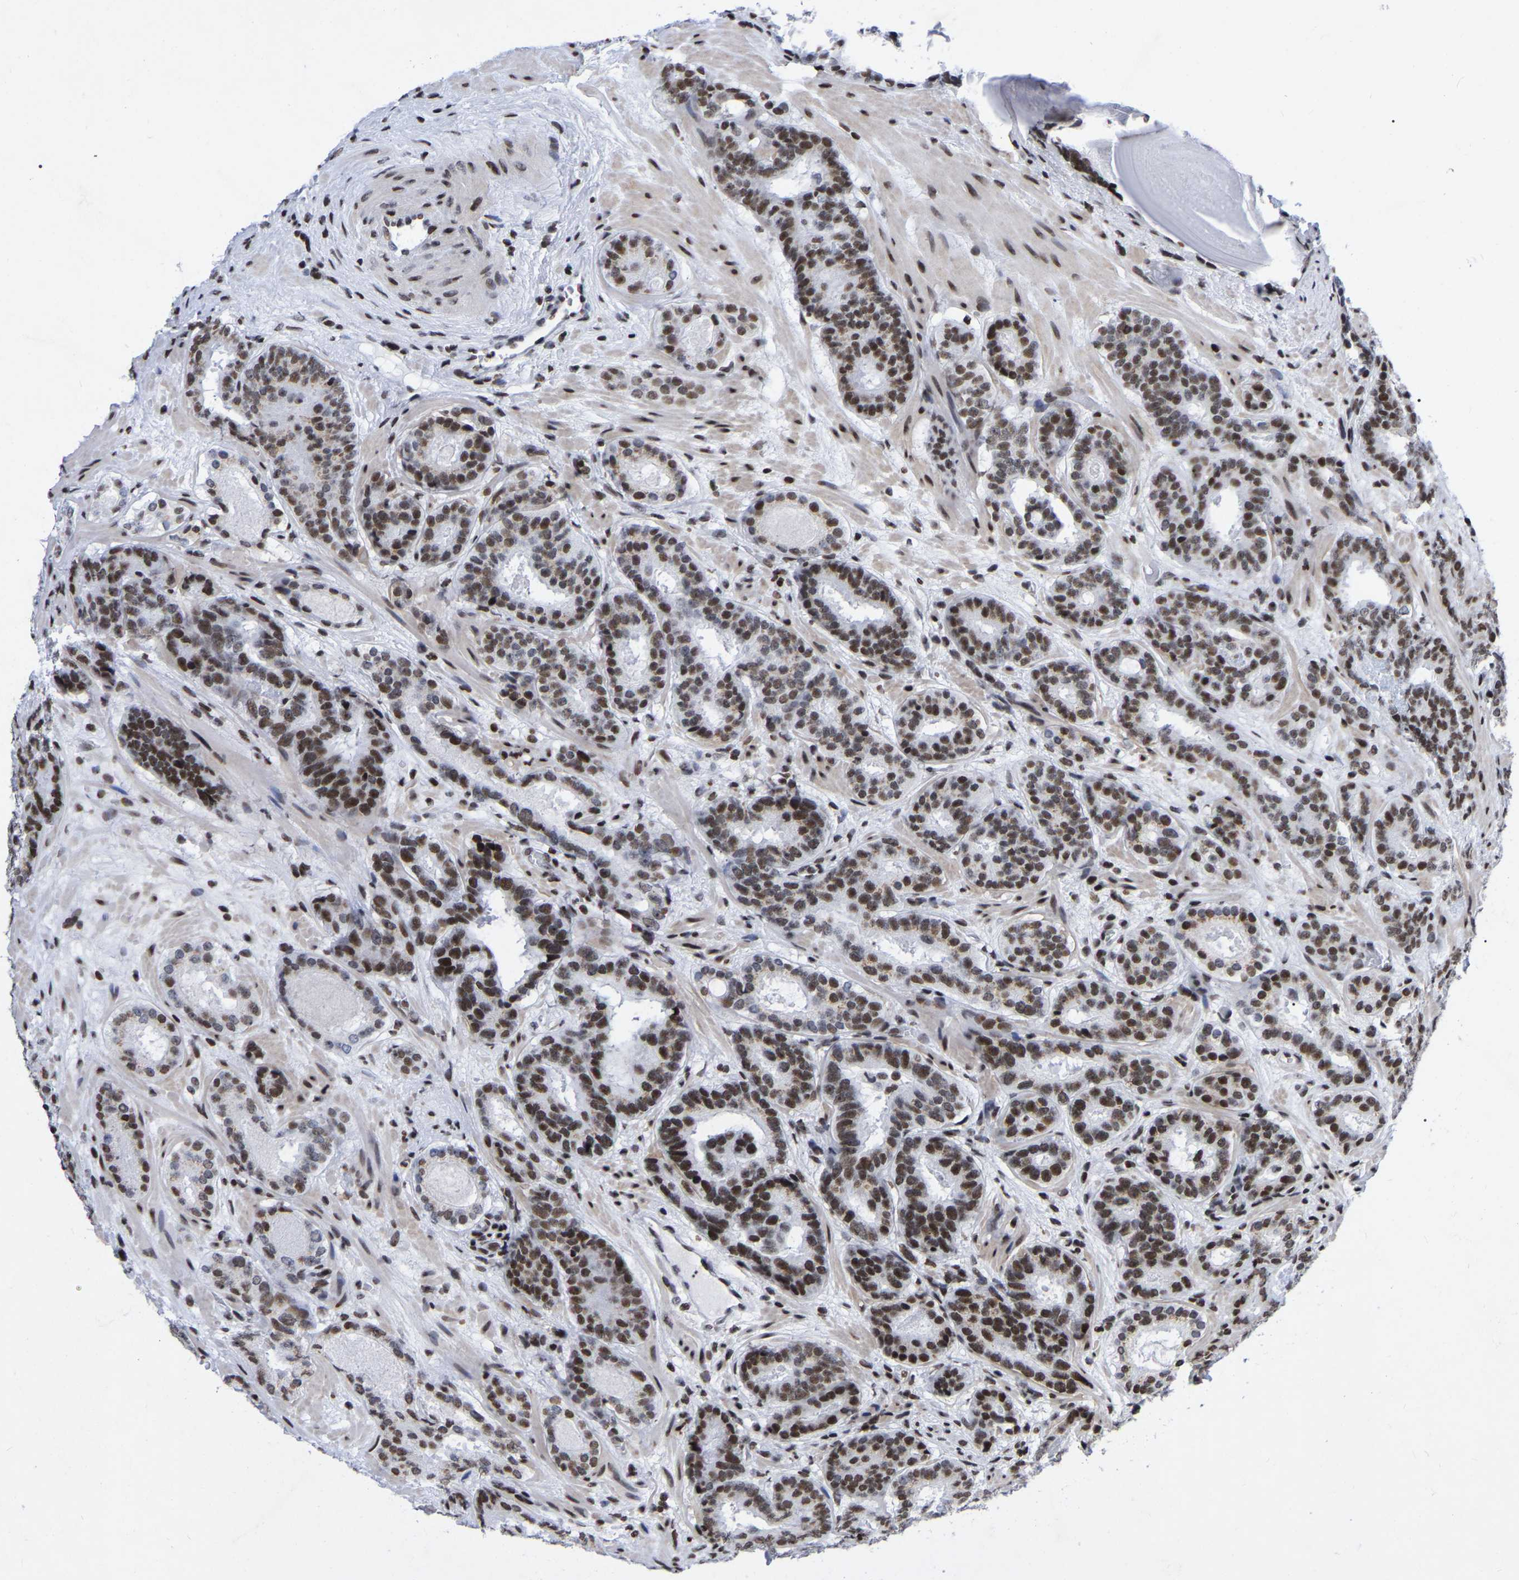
{"staining": {"intensity": "moderate", "quantity": ">75%", "location": "nuclear"}, "tissue": "prostate cancer", "cell_type": "Tumor cells", "image_type": "cancer", "snomed": [{"axis": "morphology", "description": "Adenocarcinoma, Low grade"}, {"axis": "topography", "description": "Prostate"}], "caption": "The histopathology image demonstrates staining of adenocarcinoma (low-grade) (prostate), revealing moderate nuclear protein staining (brown color) within tumor cells.", "gene": "PRCC", "patient": {"sex": "male", "age": 69}}